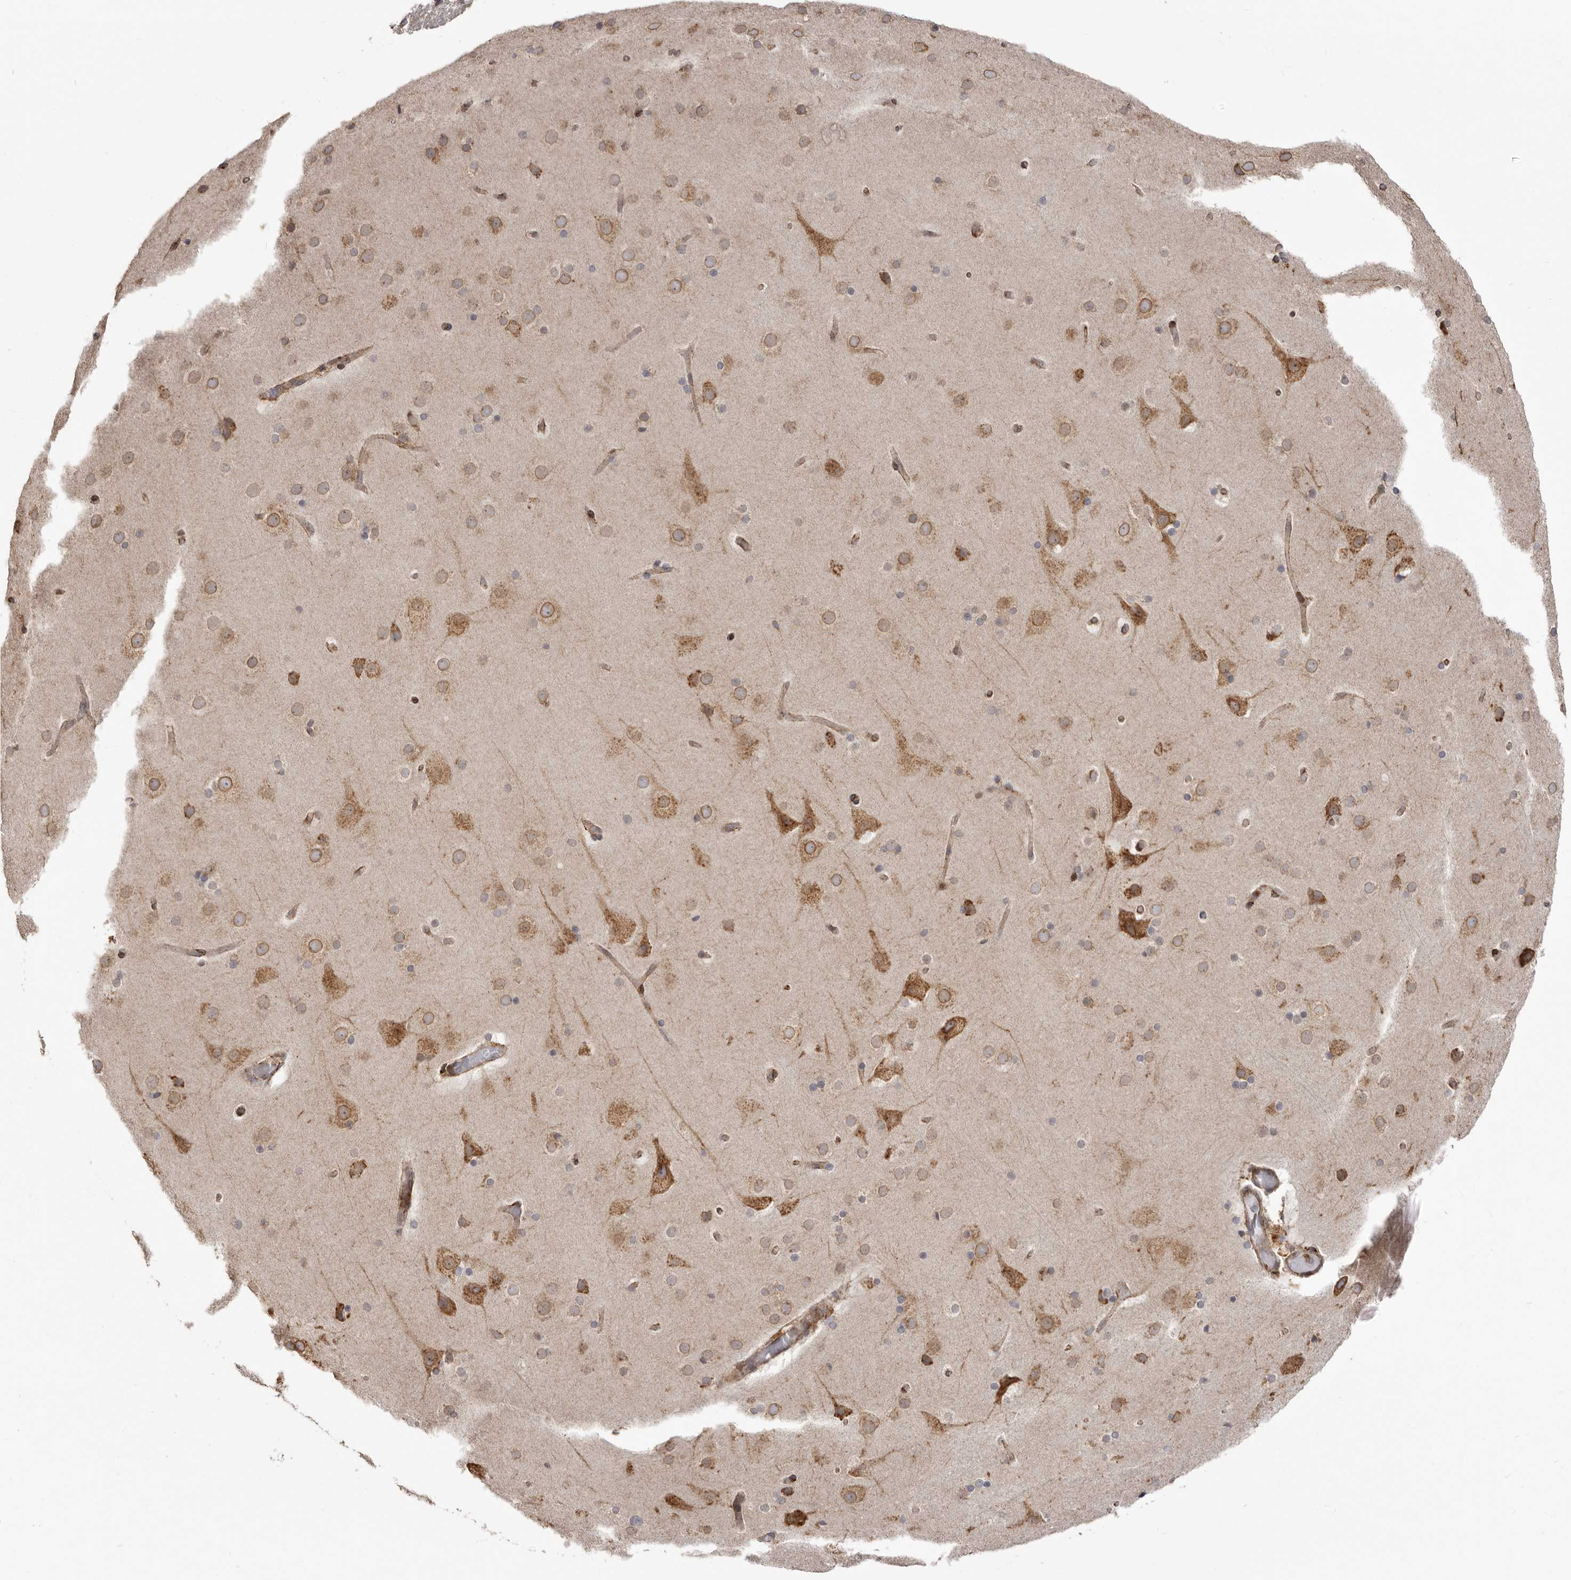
{"staining": {"intensity": "moderate", "quantity": ">75%", "location": "cytoplasmic/membranous"}, "tissue": "cerebral cortex", "cell_type": "Endothelial cells", "image_type": "normal", "snomed": [{"axis": "morphology", "description": "Normal tissue, NOS"}, {"axis": "topography", "description": "Cerebral cortex"}], "caption": "Endothelial cells display moderate cytoplasmic/membranous staining in approximately >75% of cells in benign cerebral cortex. (DAB IHC, brown staining for protein, blue staining for nuclei).", "gene": "NUP43", "patient": {"sex": "male", "age": 57}}